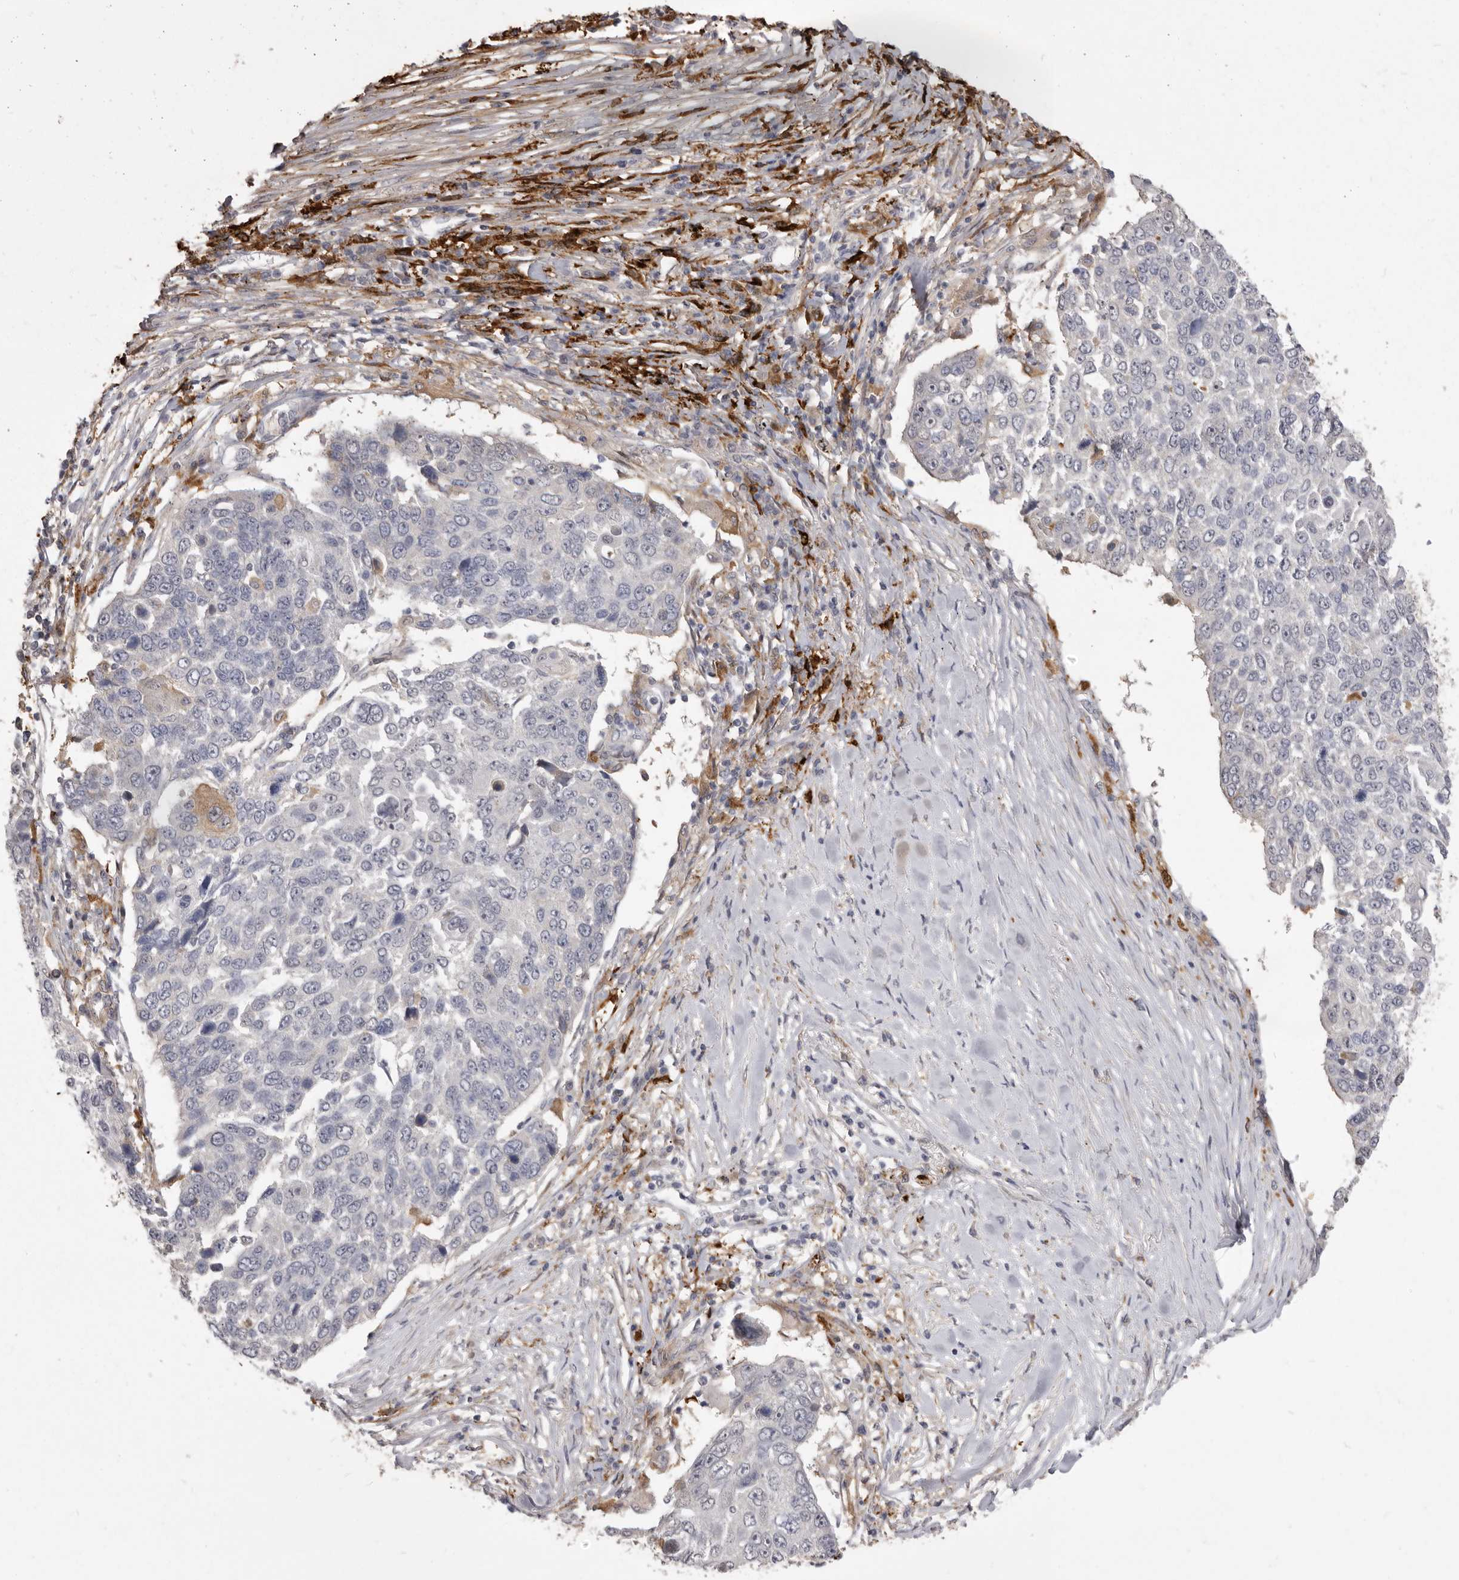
{"staining": {"intensity": "negative", "quantity": "none", "location": "none"}, "tissue": "lung cancer", "cell_type": "Tumor cells", "image_type": "cancer", "snomed": [{"axis": "morphology", "description": "Squamous cell carcinoma, NOS"}, {"axis": "topography", "description": "Lung"}], "caption": "Human squamous cell carcinoma (lung) stained for a protein using immunohistochemistry (IHC) demonstrates no staining in tumor cells.", "gene": "VPS45", "patient": {"sex": "male", "age": 66}}